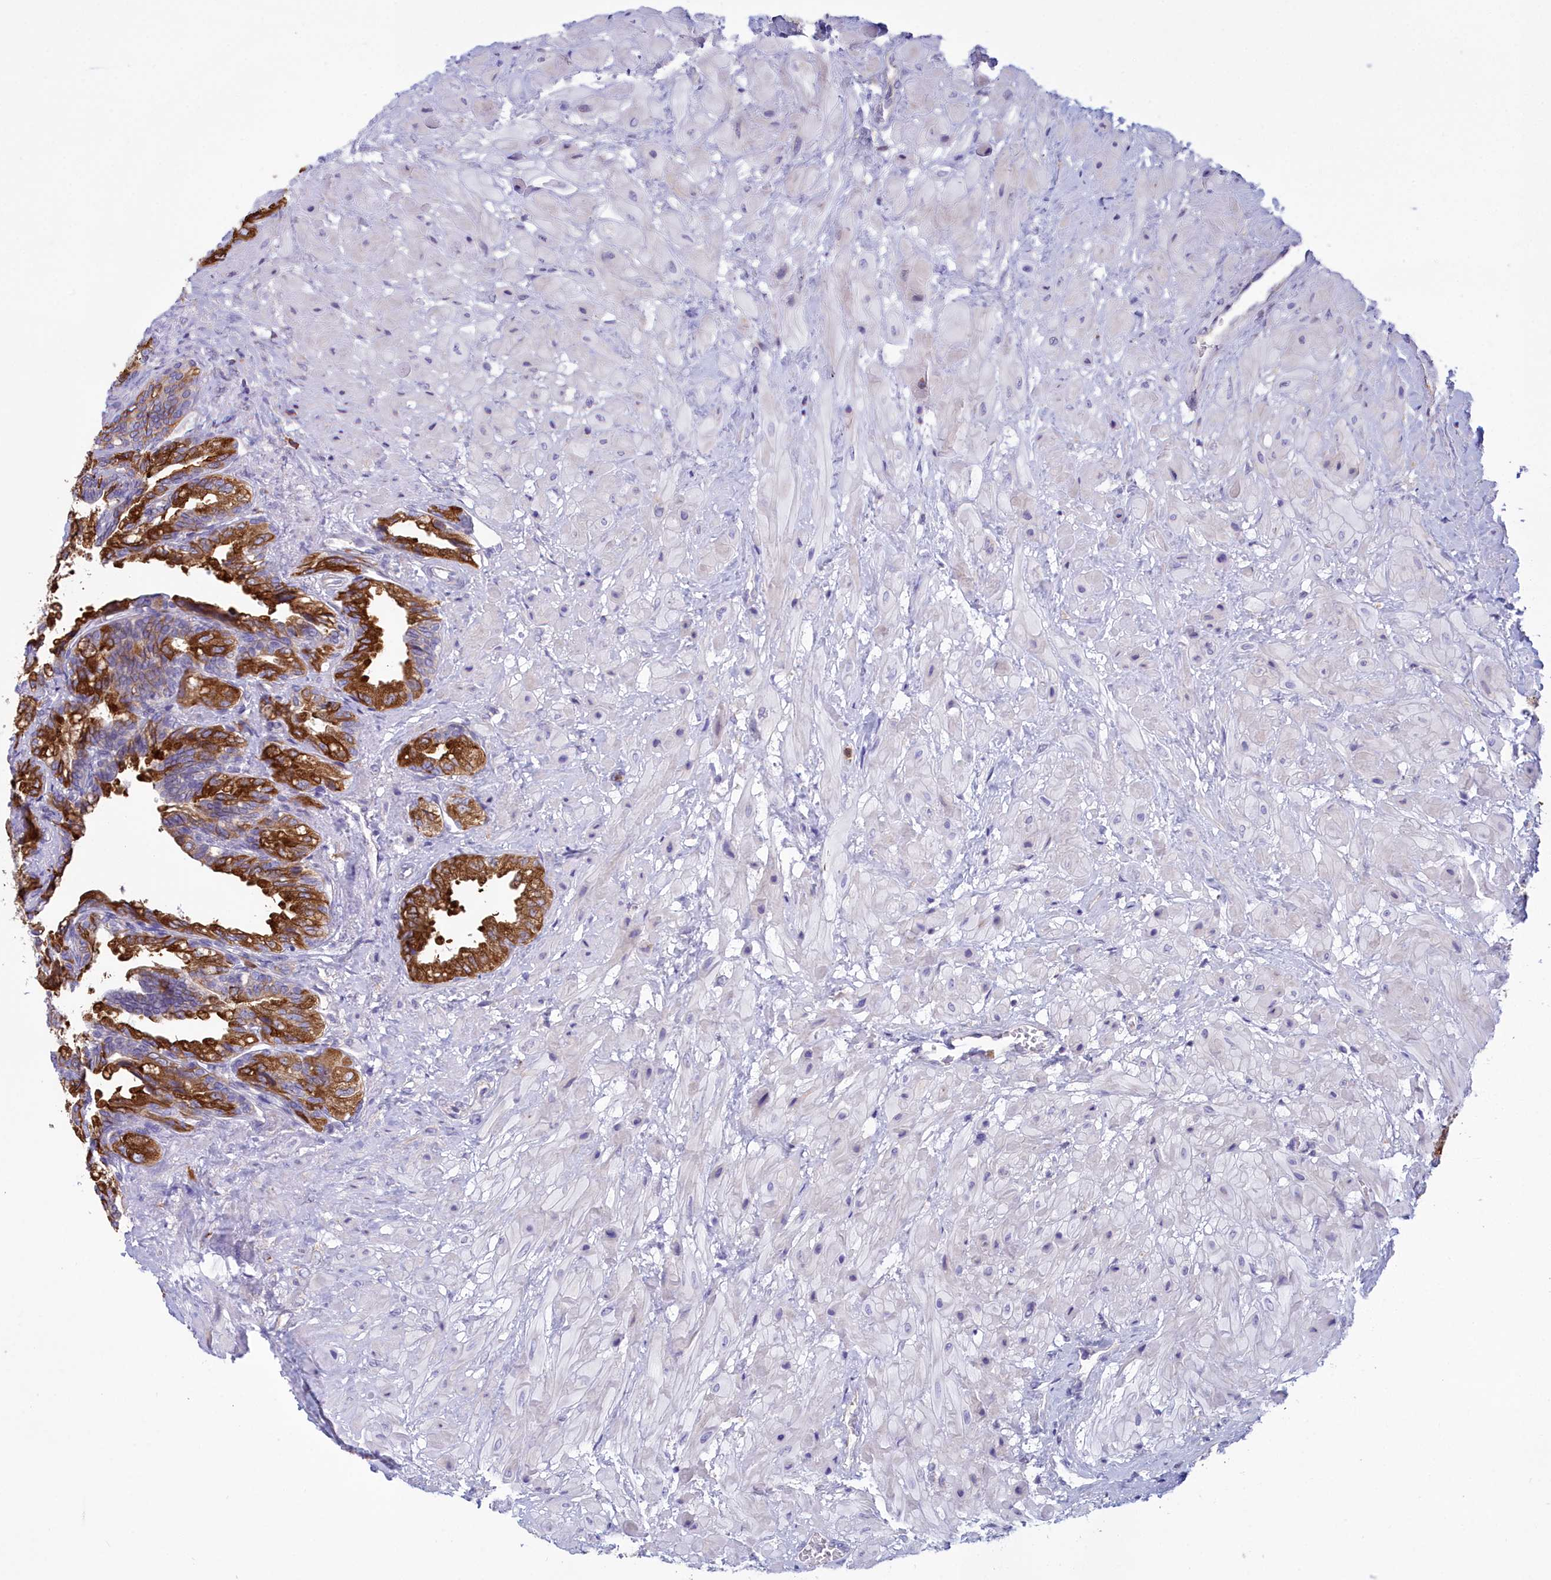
{"staining": {"intensity": "strong", "quantity": ">75%", "location": "cytoplasmic/membranous"}, "tissue": "seminal vesicle", "cell_type": "Glandular cells", "image_type": "normal", "snomed": [{"axis": "morphology", "description": "Normal tissue, NOS"}, {"axis": "topography", "description": "Seminal veicle"}, {"axis": "topography", "description": "Peripheral nerve tissue"}], "caption": "Immunohistochemical staining of benign human seminal vesicle shows >75% levels of strong cytoplasmic/membranous protein positivity in approximately >75% of glandular cells.", "gene": "HM13", "patient": {"sex": "male", "age": 60}}